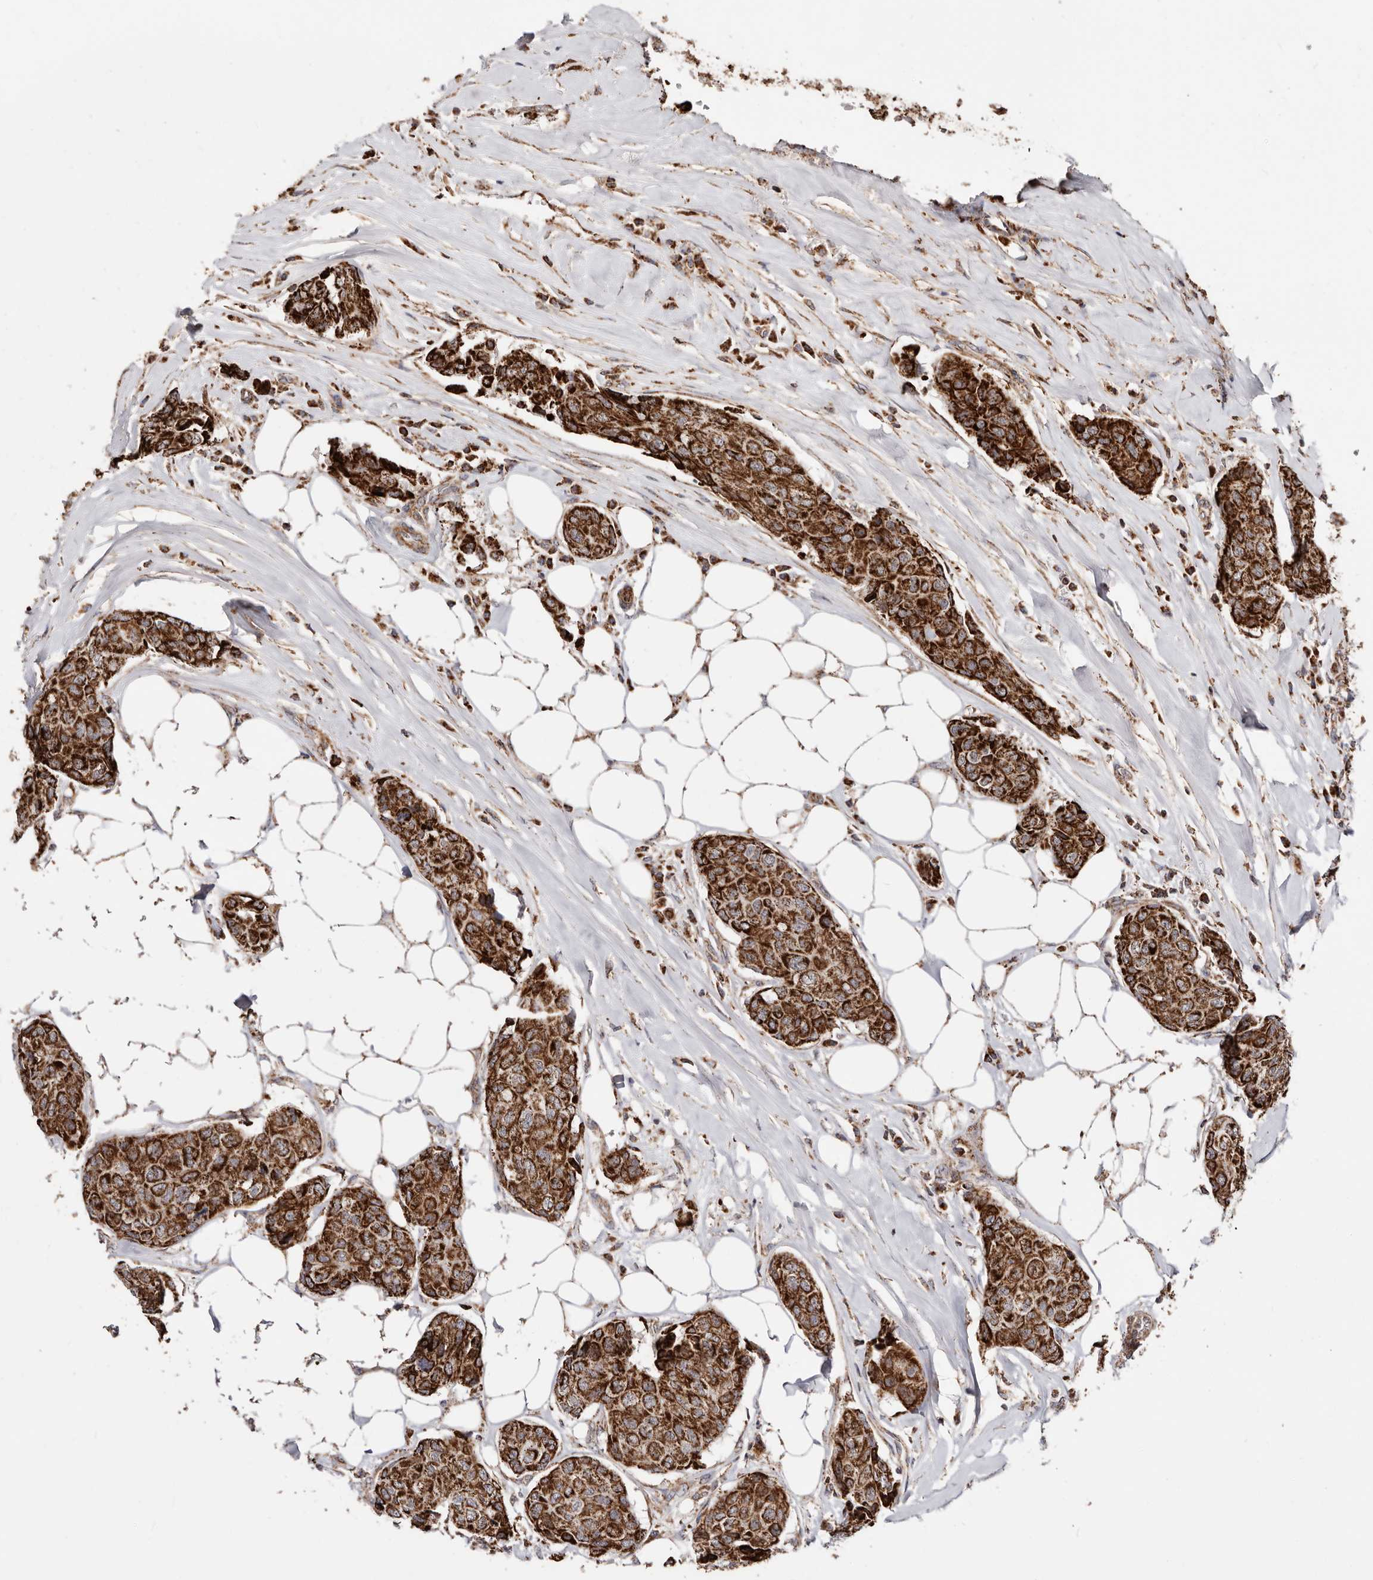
{"staining": {"intensity": "strong", "quantity": ">75%", "location": "cytoplasmic/membranous"}, "tissue": "breast cancer", "cell_type": "Tumor cells", "image_type": "cancer", "snomed": [{"axis": "morphology", "description": "Duct carcinoma"}, {"axis": "topography", "description": "Breast"}], "caption": "Protein expression analysis of breast cancer (infiltrating ductal carcinoma) exhibits strong cytoplasmic/membranous positivity in approximately >75% of tumor cells.", "gene": "PRKACB", "patient": {"sex": "female", "age": 80}}